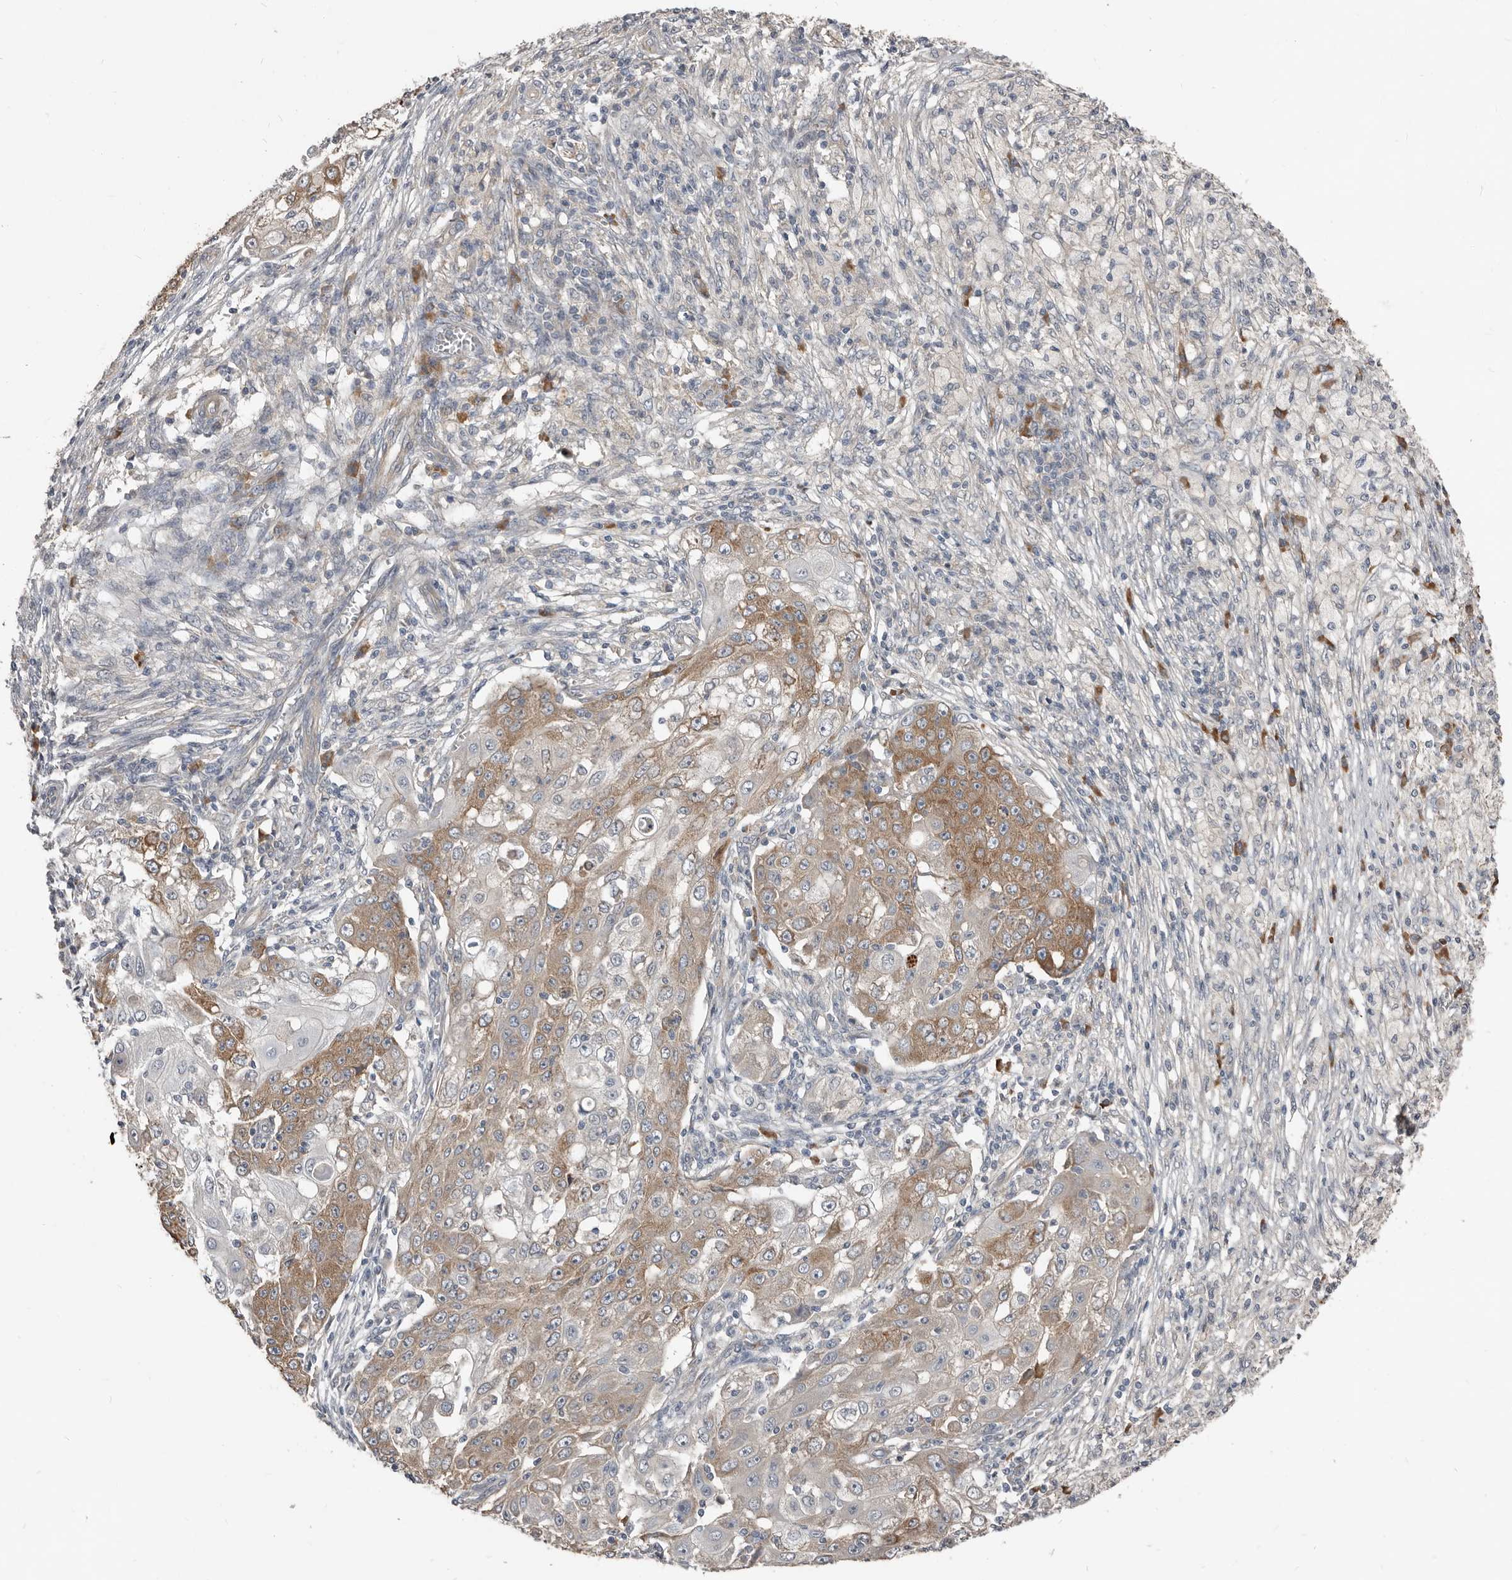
{"staining": {"intensity": "moderate", "quantity": "25%-75%", "location": "cytoplasmic/membranous"}, "tissue": "ovarian cancer", "cell_type": "Tumor cells", "image_type": "cancer", "snomed": [{"axis": "morphology", "description": "Carcinoma, endometroid"}, {"axis": "topography", "description": "Ovary"}], "caption": "The image displays staining of ovarian cancer (endometroid carcinoma), revealing moderate cytoplasmic/membranous protein staining (brown color) within tumor cells. (DAB IHC with brightfield microscopy, high magnification).", "gene": "AKNAD1", "patient": {"sex": "female", "age": 42}}